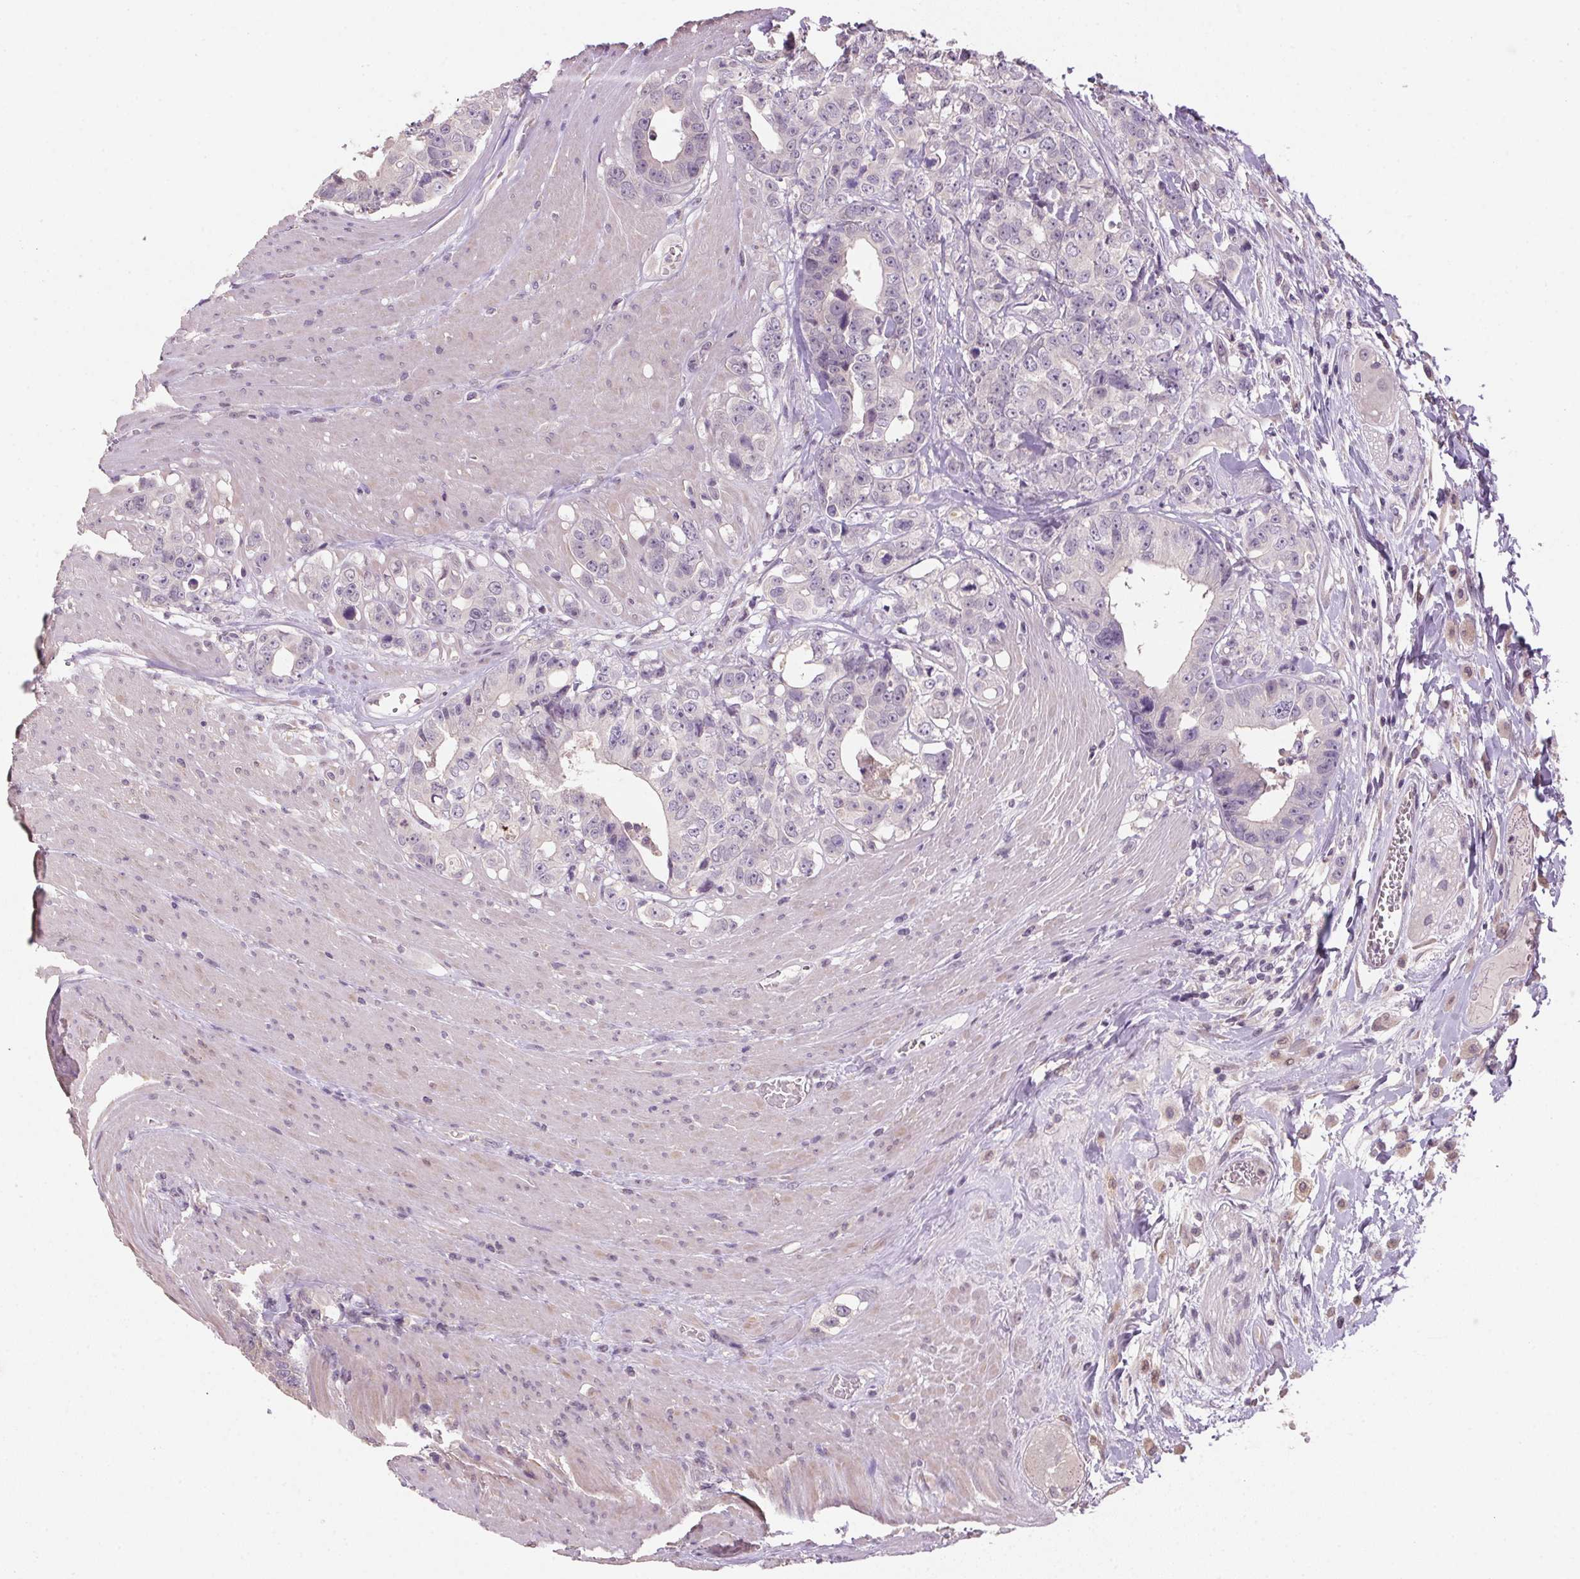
{"staining": {"intensity": "negative", "quantity": "none", "location": "none"}, "tissue": "colorectal cancer", "cell_type": "Tumor cells", "image_type": "cancer", "snomed": [{"axis": "morphology", "description": "Adenocarcinoma, NOS"}, {"axis": "topography", "description": "Rectum"}], "caption": "IHC micrograph of human colorectal adenocarcinoma stained for a protein (brown), which demonstrates no positivity in tumor cells.", "gene": "ALDH8A1", "patient": {"sex": "female", "age": 62}}